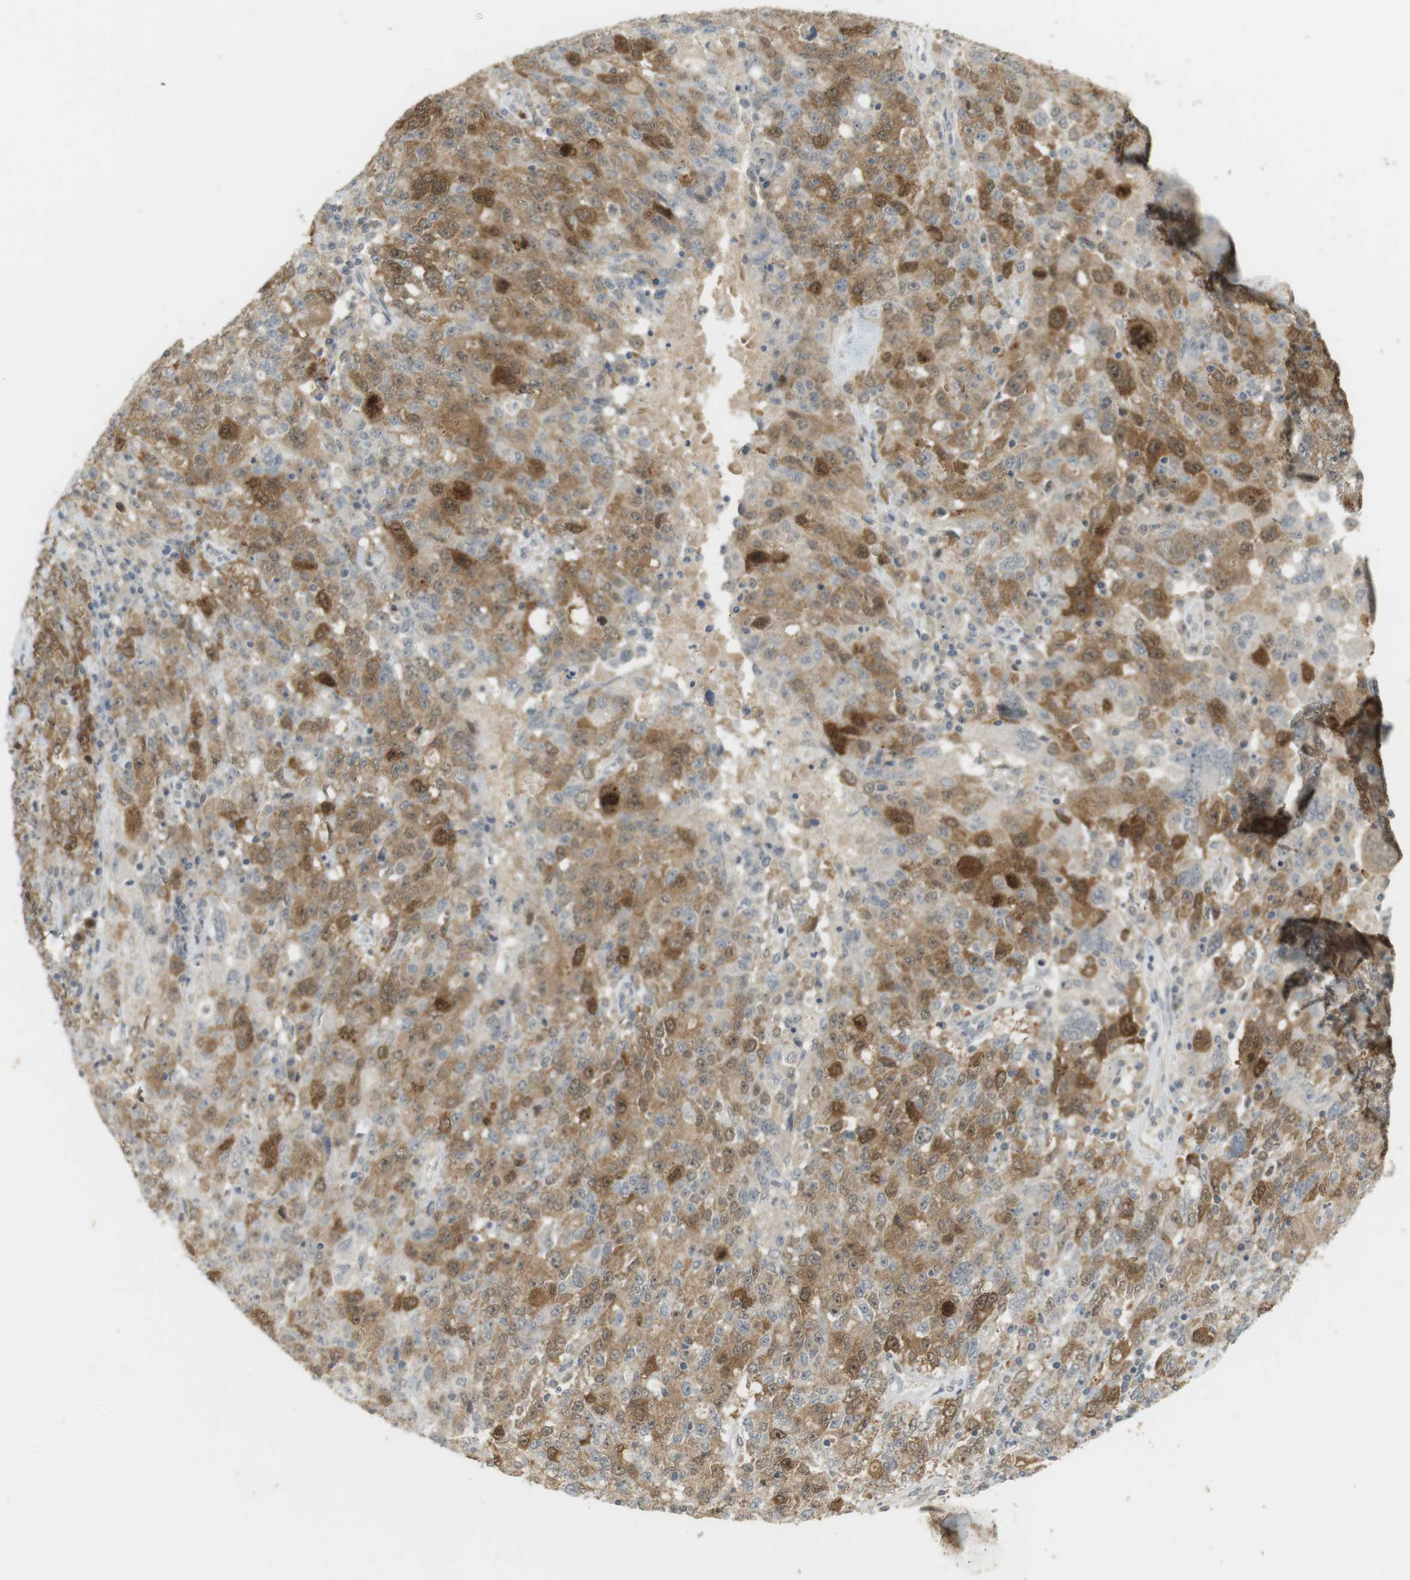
{"staining": {"intensity": "moderate", "quantity": ">75%", "location": "cytoplasmic/membranous"}, "tissue": "ovarian cancer", "cell_type": "Tumor cells", "image_type": "cancer", "snomed": [{"axis": "morphology", "description": "Carcinoma, endometroid"}, {"axis": "topography", "description": "Ovary"}], "caption": "Ovarian cancer was stained to show a protein in brown. There is medium levels of moderate cytoplasmic/membranous staining in approximately >75% of tumor cells.", "gene": "TTK", "patient": {"sex": "female", "age": 62}}